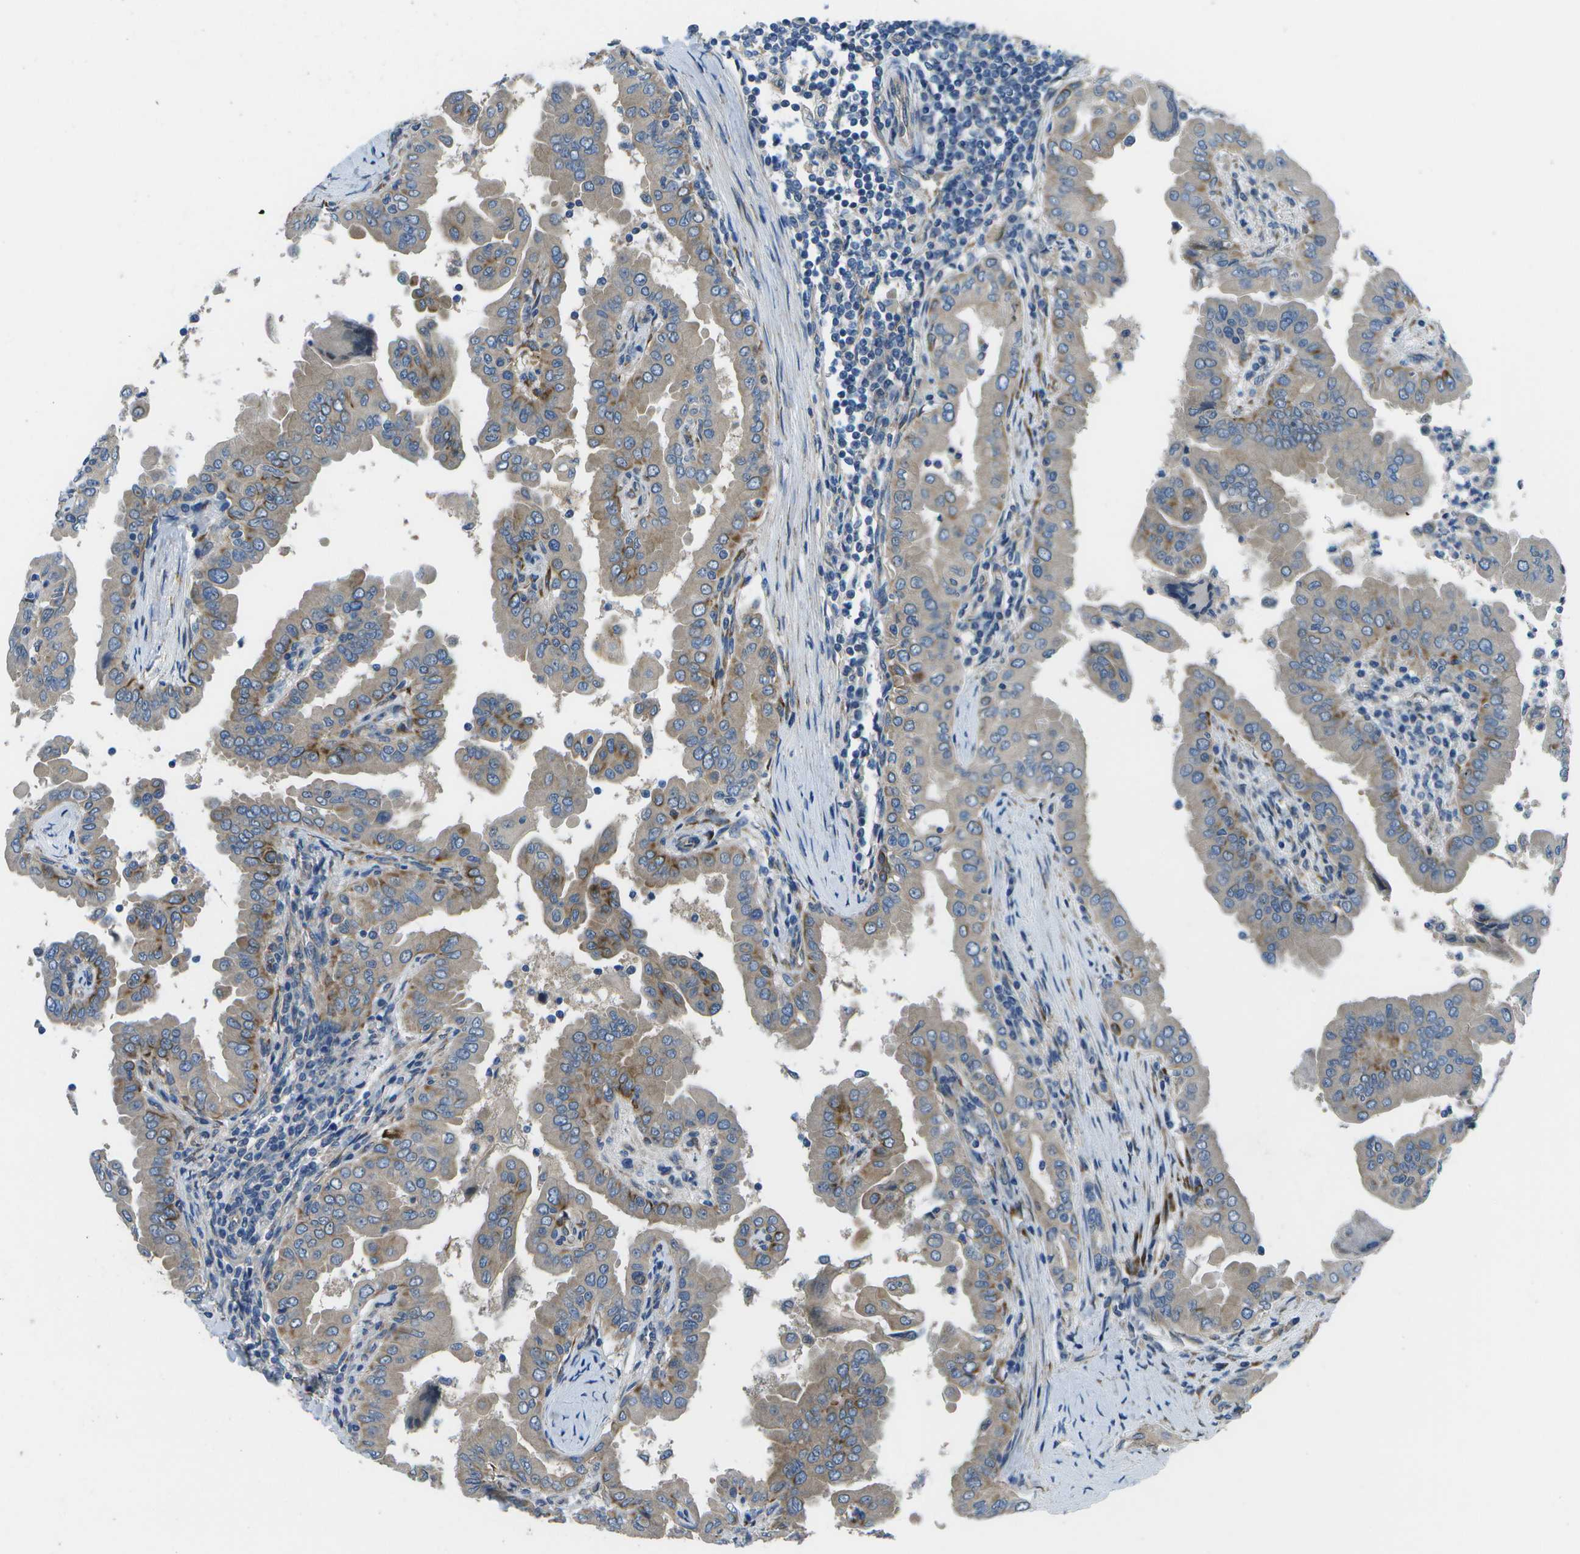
{"staining": {"intensity": "weak", "quantity": ">75%", "location": "cytoplasmic/membranous"}, "tissue": "thyroid cancer", "cell_type": "Tumor cells", "image_type": "cancer", "snomed": [{"axis": "morphology", "description": "Papillary adenocarcinoma, NOS"}, {"axis": "topography", "description": "Thyroid gland"}], "caption": "Human thyroid papillary adenocarcinoma stained with a protein marker reveals weak staining in tumor cells.", "gene": "P3H1", "patient": {"sex": "male", "age": 33}}